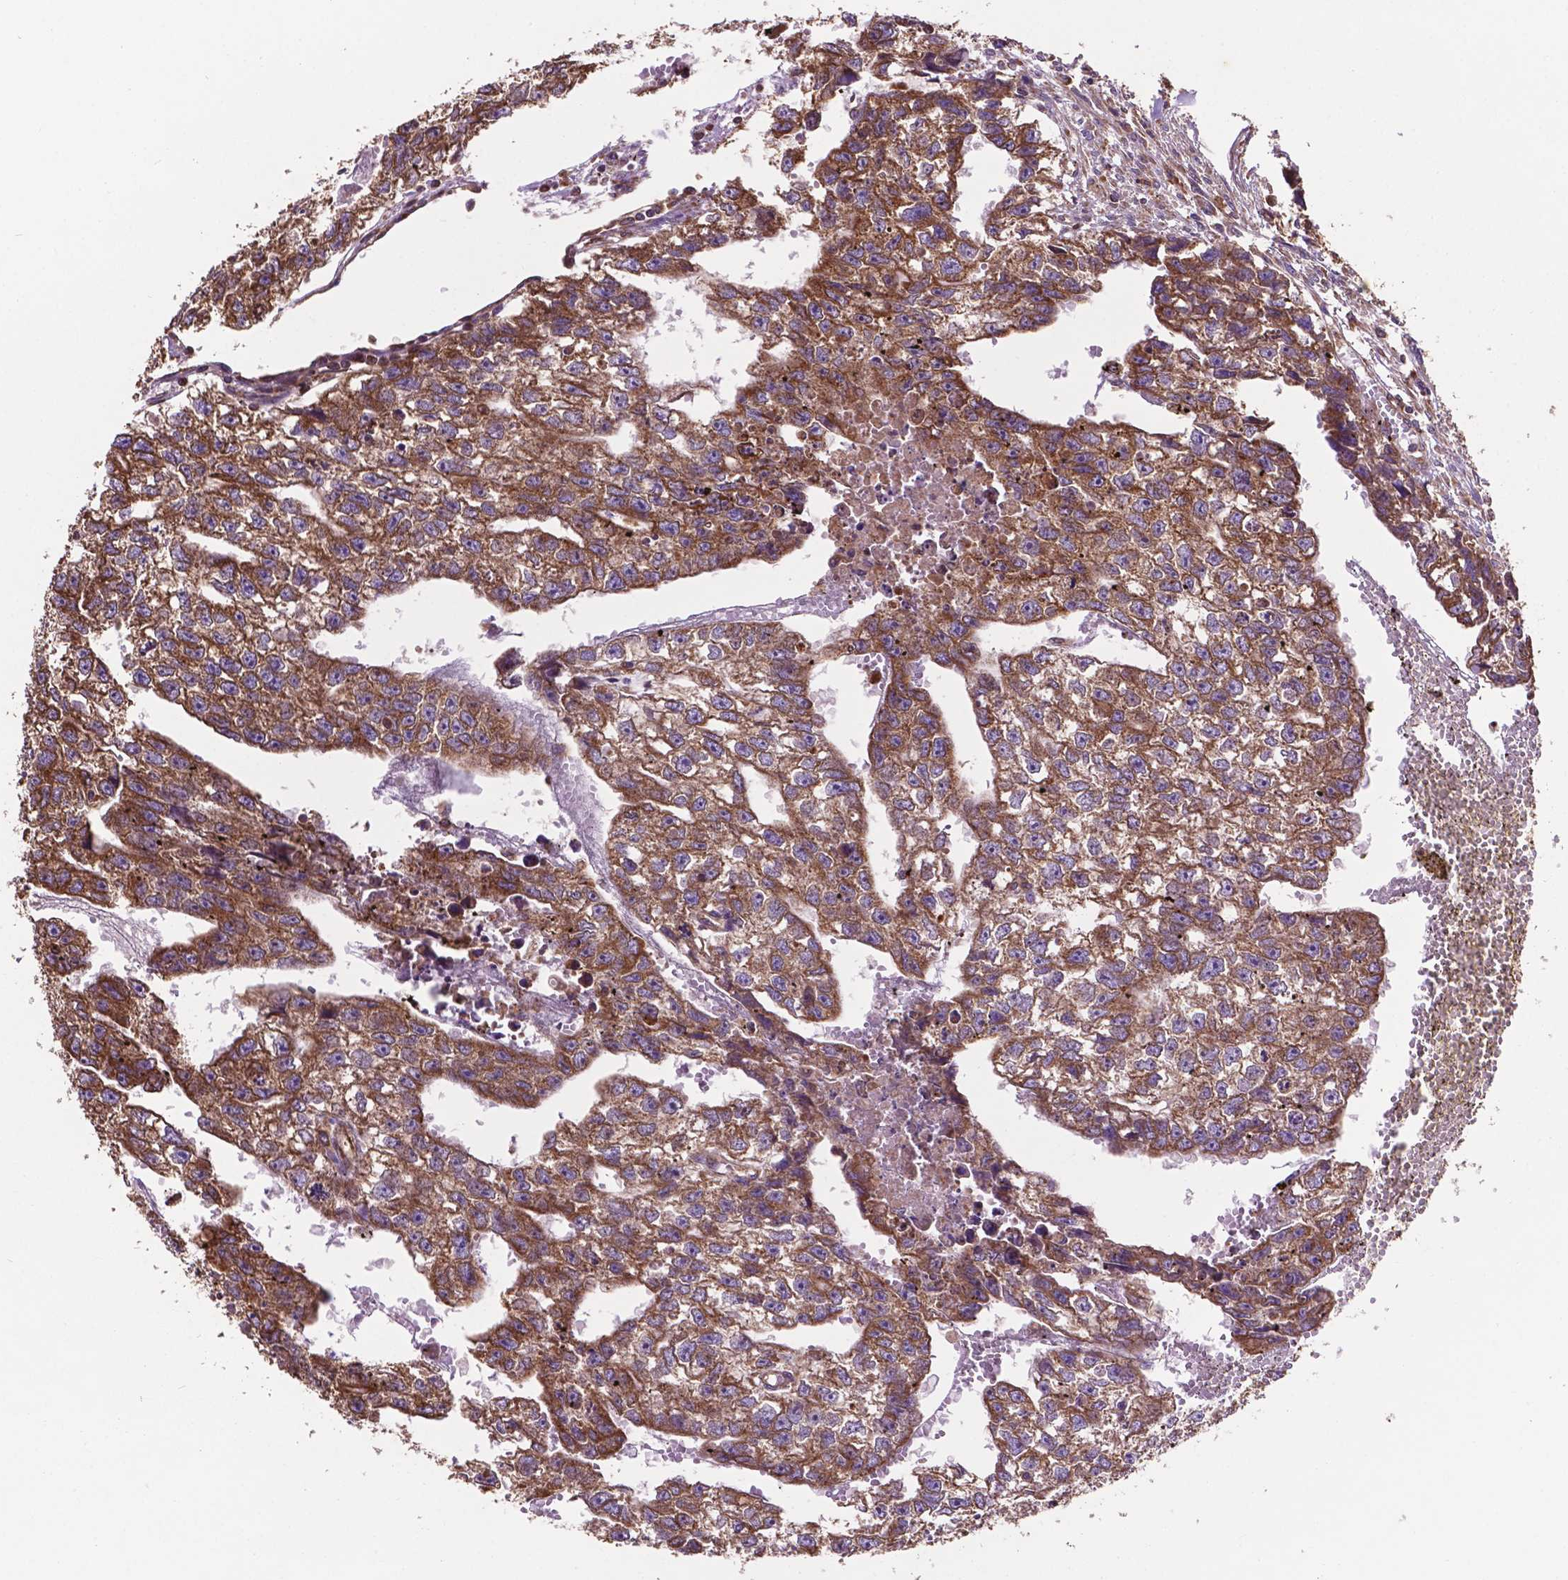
{"staining": {"intensity": "moderate", "quantity": ">75%", "location": "cytoplasmic/membranous"}, "tissue": "testis cancer", "cell_type": "Tumor cells", "image_type": "cancer", "snomed": [{"axis": "morphology", "description": "Carcinoma, Embryonal, NOS"}, {"axis": "morphology", "description": "Teratoma, malignant, NOS"}, {"axis": "topography", "description": "Testis"}], "caption": "Immunohistochemistry micrograph of neoplastic tissue: human testis cancer stained using IHC displays medium levels of moderate protein expression localized specifically in the cytoplasmic/membranous of tumor cells, appearing as a cytoplasmic/membranous brown color.", "gene": "CCDC71L", "patient": {"sex": "male", "age": 44}}